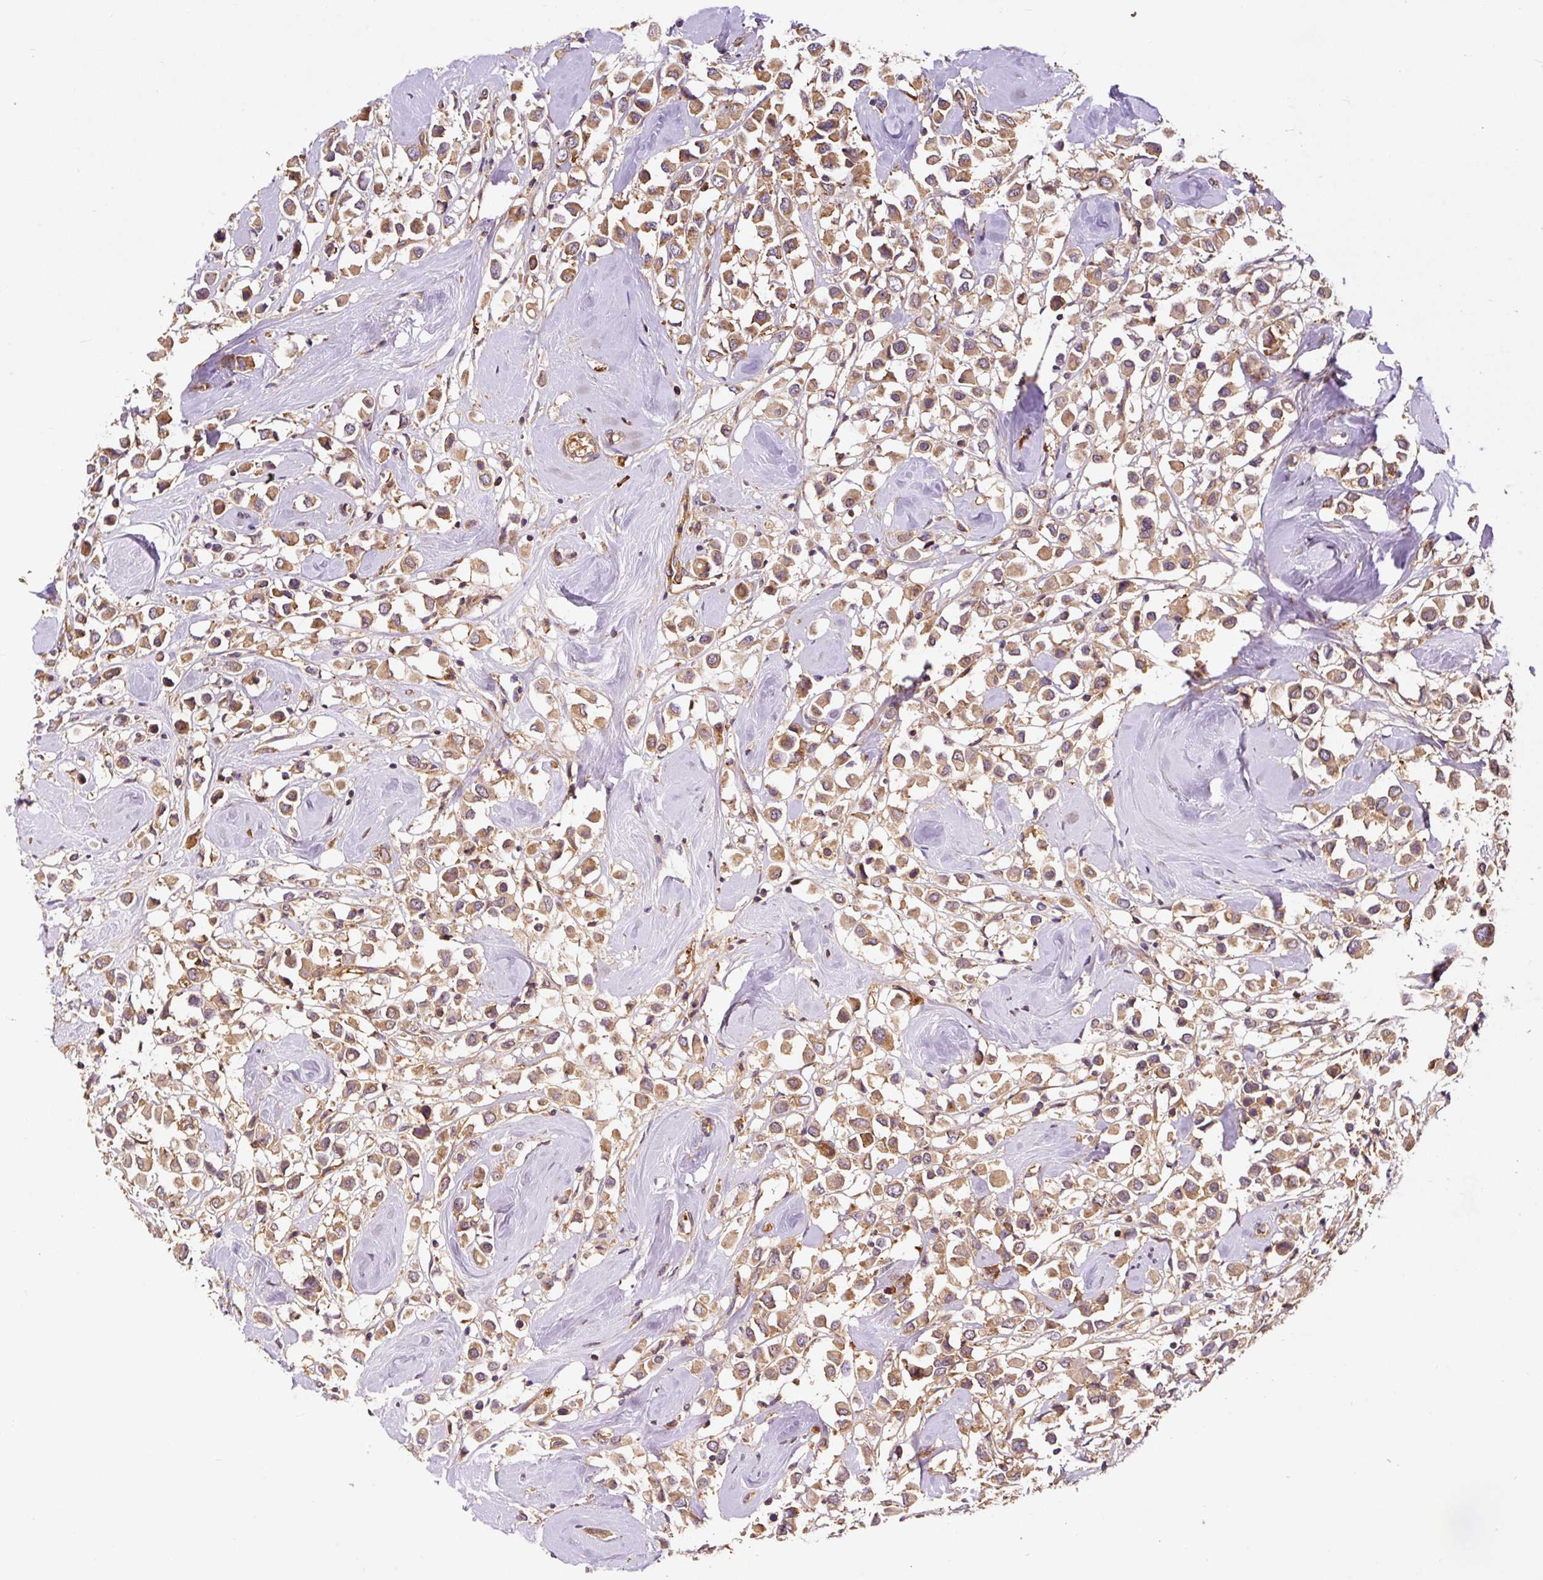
{"staining": {"intensity": "moderate", "quantity": ">75%", "location": "cytoplasmic/membranous"}, "tissue": "breast cancer", "cell_type": "Tumor cells", "image_type": "cancer", "snomed": [{"axis": "morphology", "description": "Duct carcinoma"}, {"axis": "topography", "description": "Breast"}], "caption": "About >75% of tumor cells in infiltrating ductal carcinoma (breast) display moderate cytoplasmic/membranous protein expression as visualized by brown immunohistochemical staining.", "gene": "EIF2S2", "patient": {"sex": "female", "age": 61}}